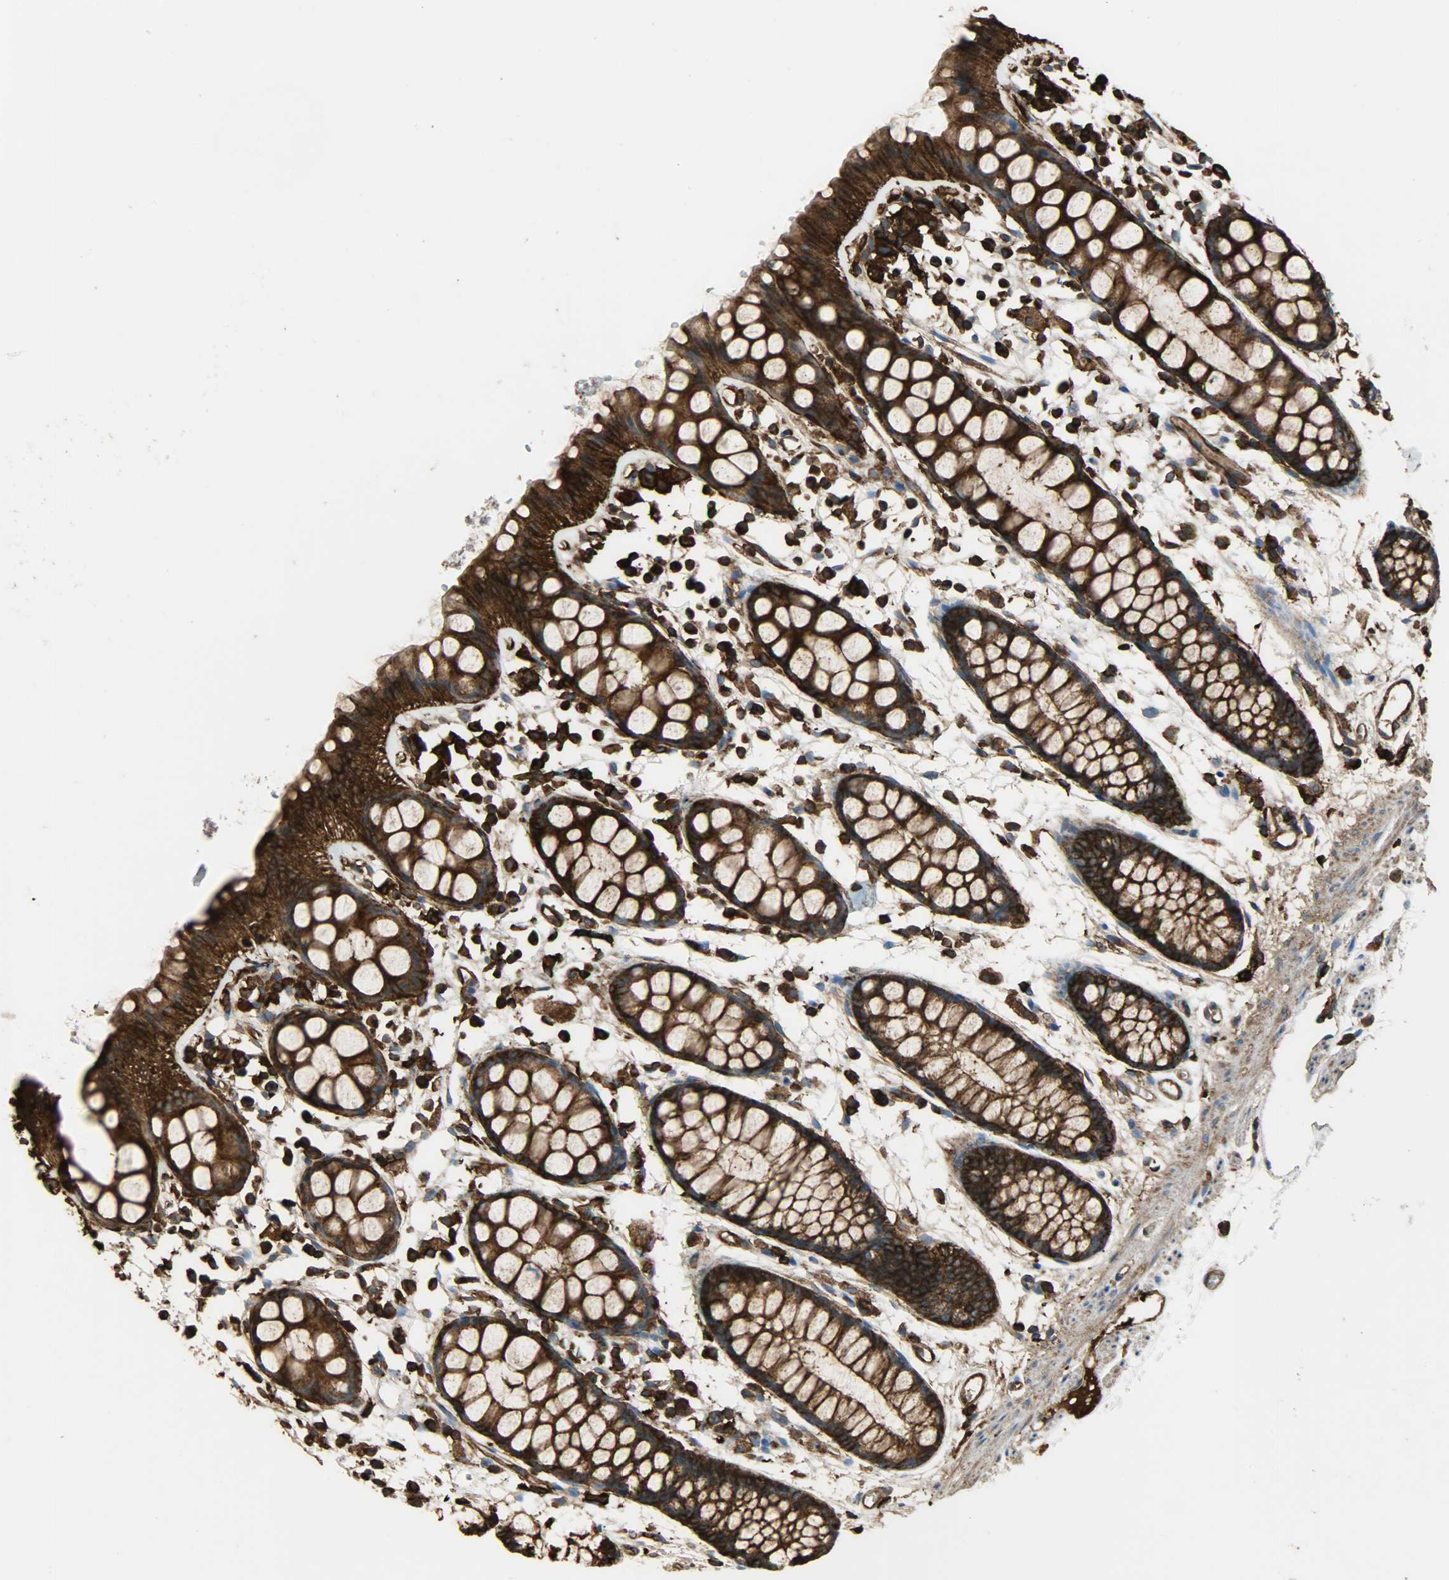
{"staining": {"intensity": "strong", "quantity": ">75%", "location": "cytoplasmic/membranous"}, "tissue": "rectum", "cell_type": "Glandular cells", "image_type": "normal", "snomed": [{"axis": "morphology", "description": "Normal tissue, NOS"}, {"axis": "topography", "description": "Rectum"}], "caption": "Approximately >75% of glandular cells in normal human rectum show strong cytoplasmic/membranous protein expression as visualized by brown immunohistochemical staining.", "gene": "VASP", "patient": {"sex": "female", "age": 66}}